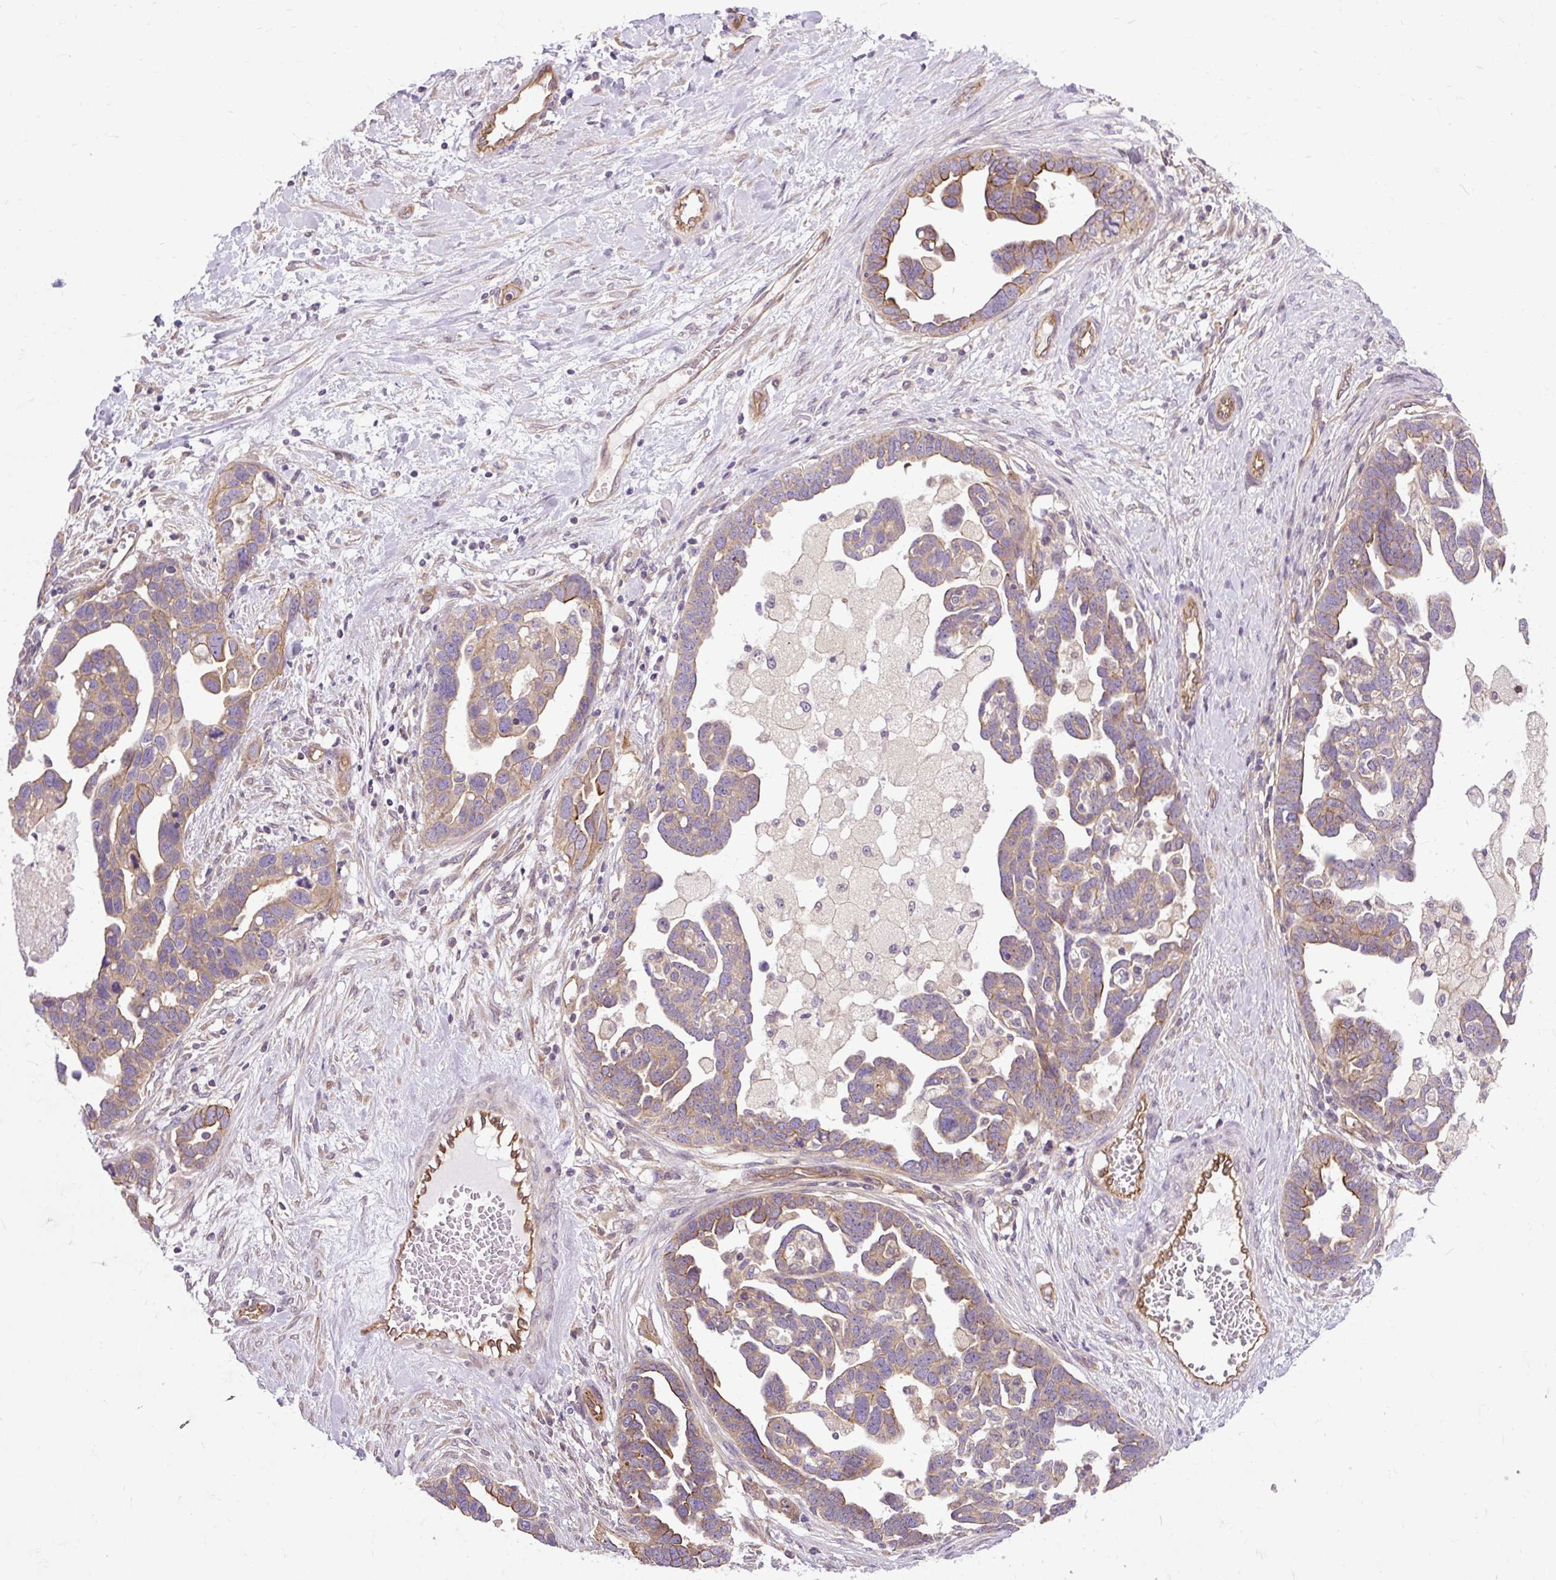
{"staining": {"intensity": "moderate", "quantity": "<25%", "location": "cytoplasmic/membranous"}, "tissue": "ovarian cancer", "cell_type": "Tumor cells", "image_type": "cancer", "snomed": [{"axis": "morphology", "description": "Cystadenocarcinoma, serous, NOS"}, {"axis": "topography", "description": "Ovary"}], "caption": "IHC staining of ovarian cancer (serous cystadenocarcinoma), which exhibits low levels of moderate cytoplasmic/membranous expression in approximately <25% of tumor cells indicating moderate cytoplasmic/membranous protein staining. The staining was performed using DAB (3,3'-diaminobenzidine) (brown) for protein detection and nuclei were counterstained in hematoxylin (blue).", "gene": "CCDC93", "patient": {"sex": "female", "age": 54}}